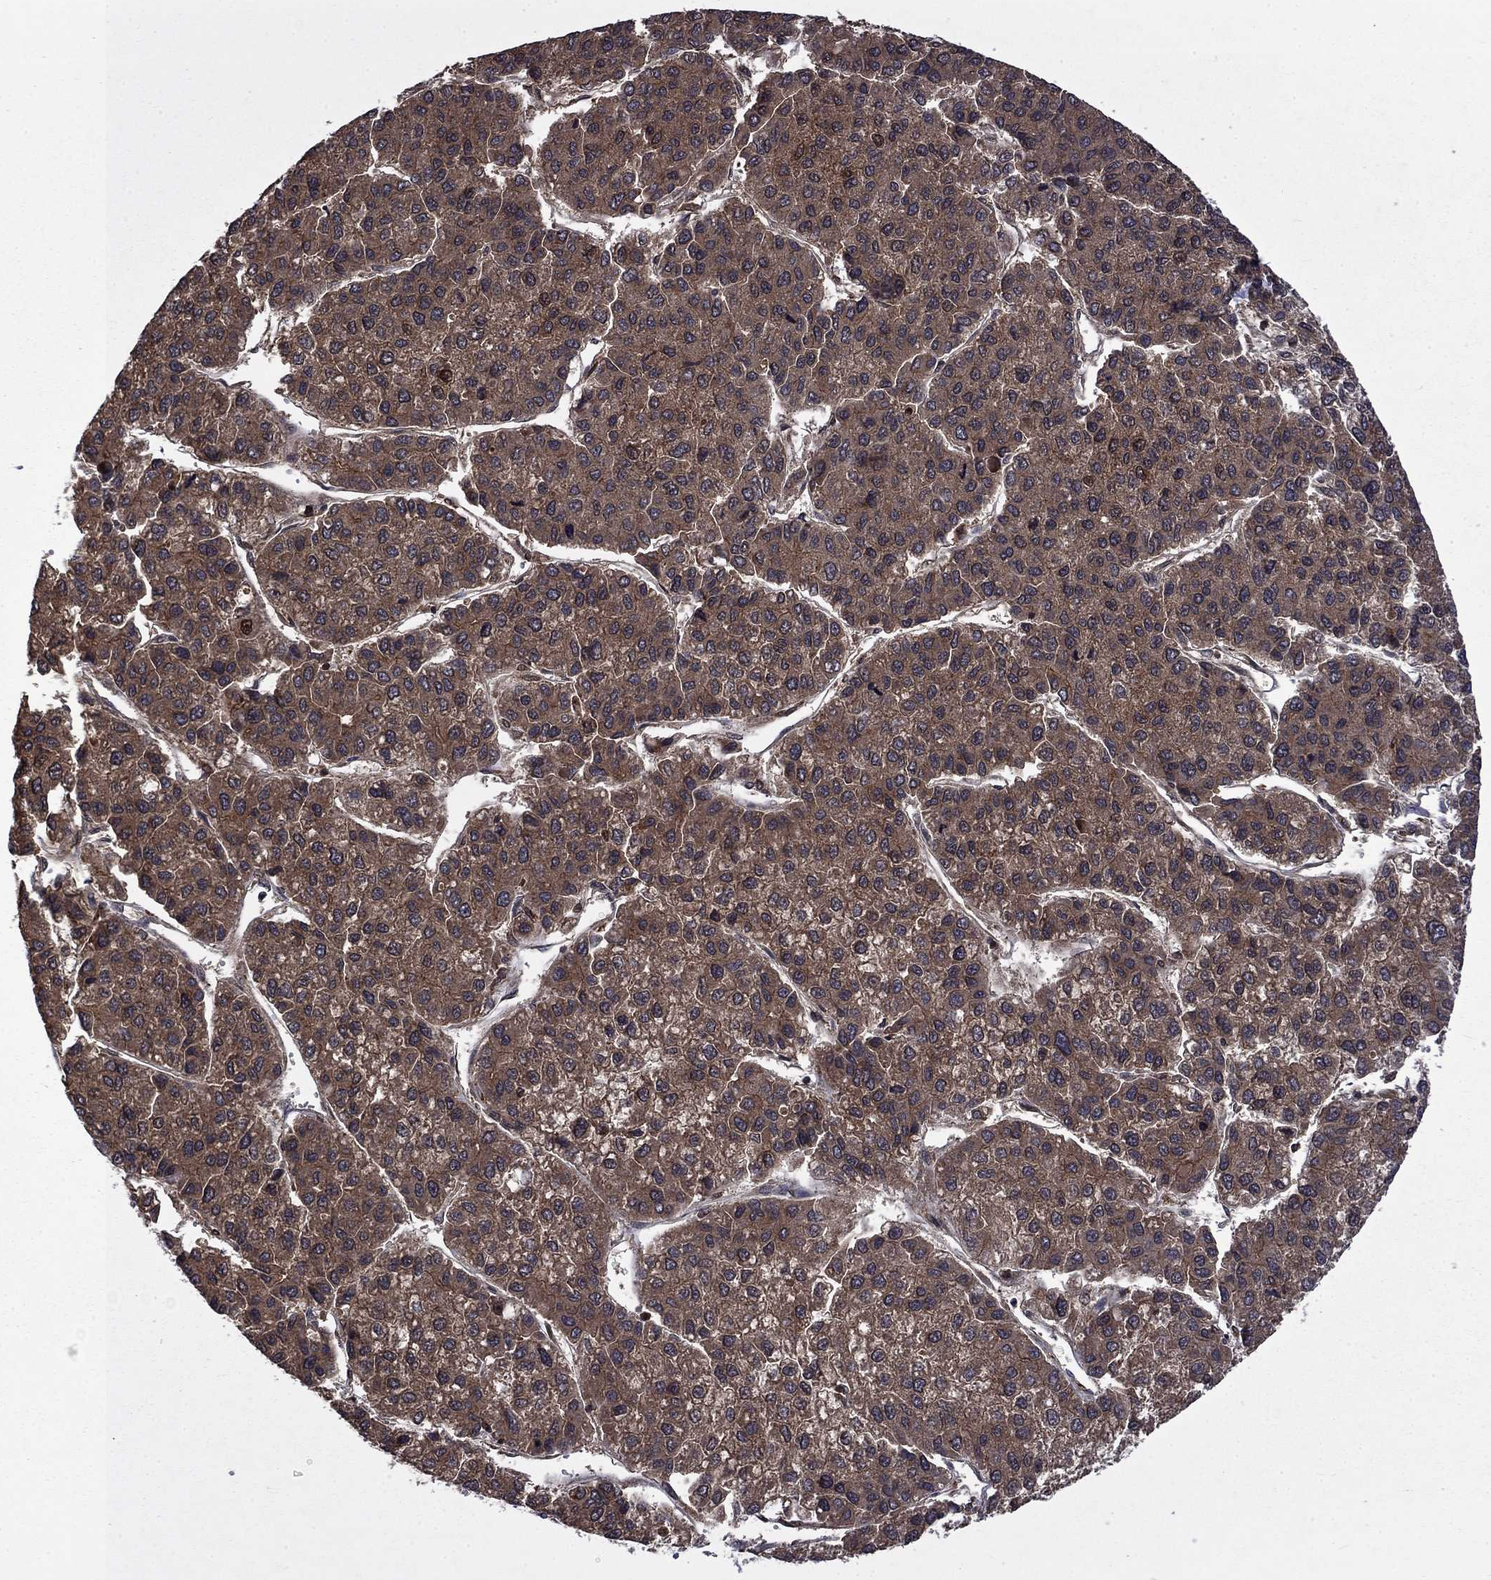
{"staining": {"intensity": "moderate", "quantity": ">75%", "location": "cytoplasmic/membranous"}, "tissue": "liver cancer", "cell_type": "Tumor cells", "image_type": "cancer", "snomed": [{"axis": "morphology", "description": "Carcinoma, Hepatocellular, NOS"}, {"axis": "topography", "description": "Liver"}], "caption": "A photomicrograph showing moderate cytoplasmic/membranous positivity in about >75% of tumor cells in liver cancer, as visualized by brown immunohistochemical staining.", "gene": "TMEM33", "patient": {"sex": "female", "age": 66}}